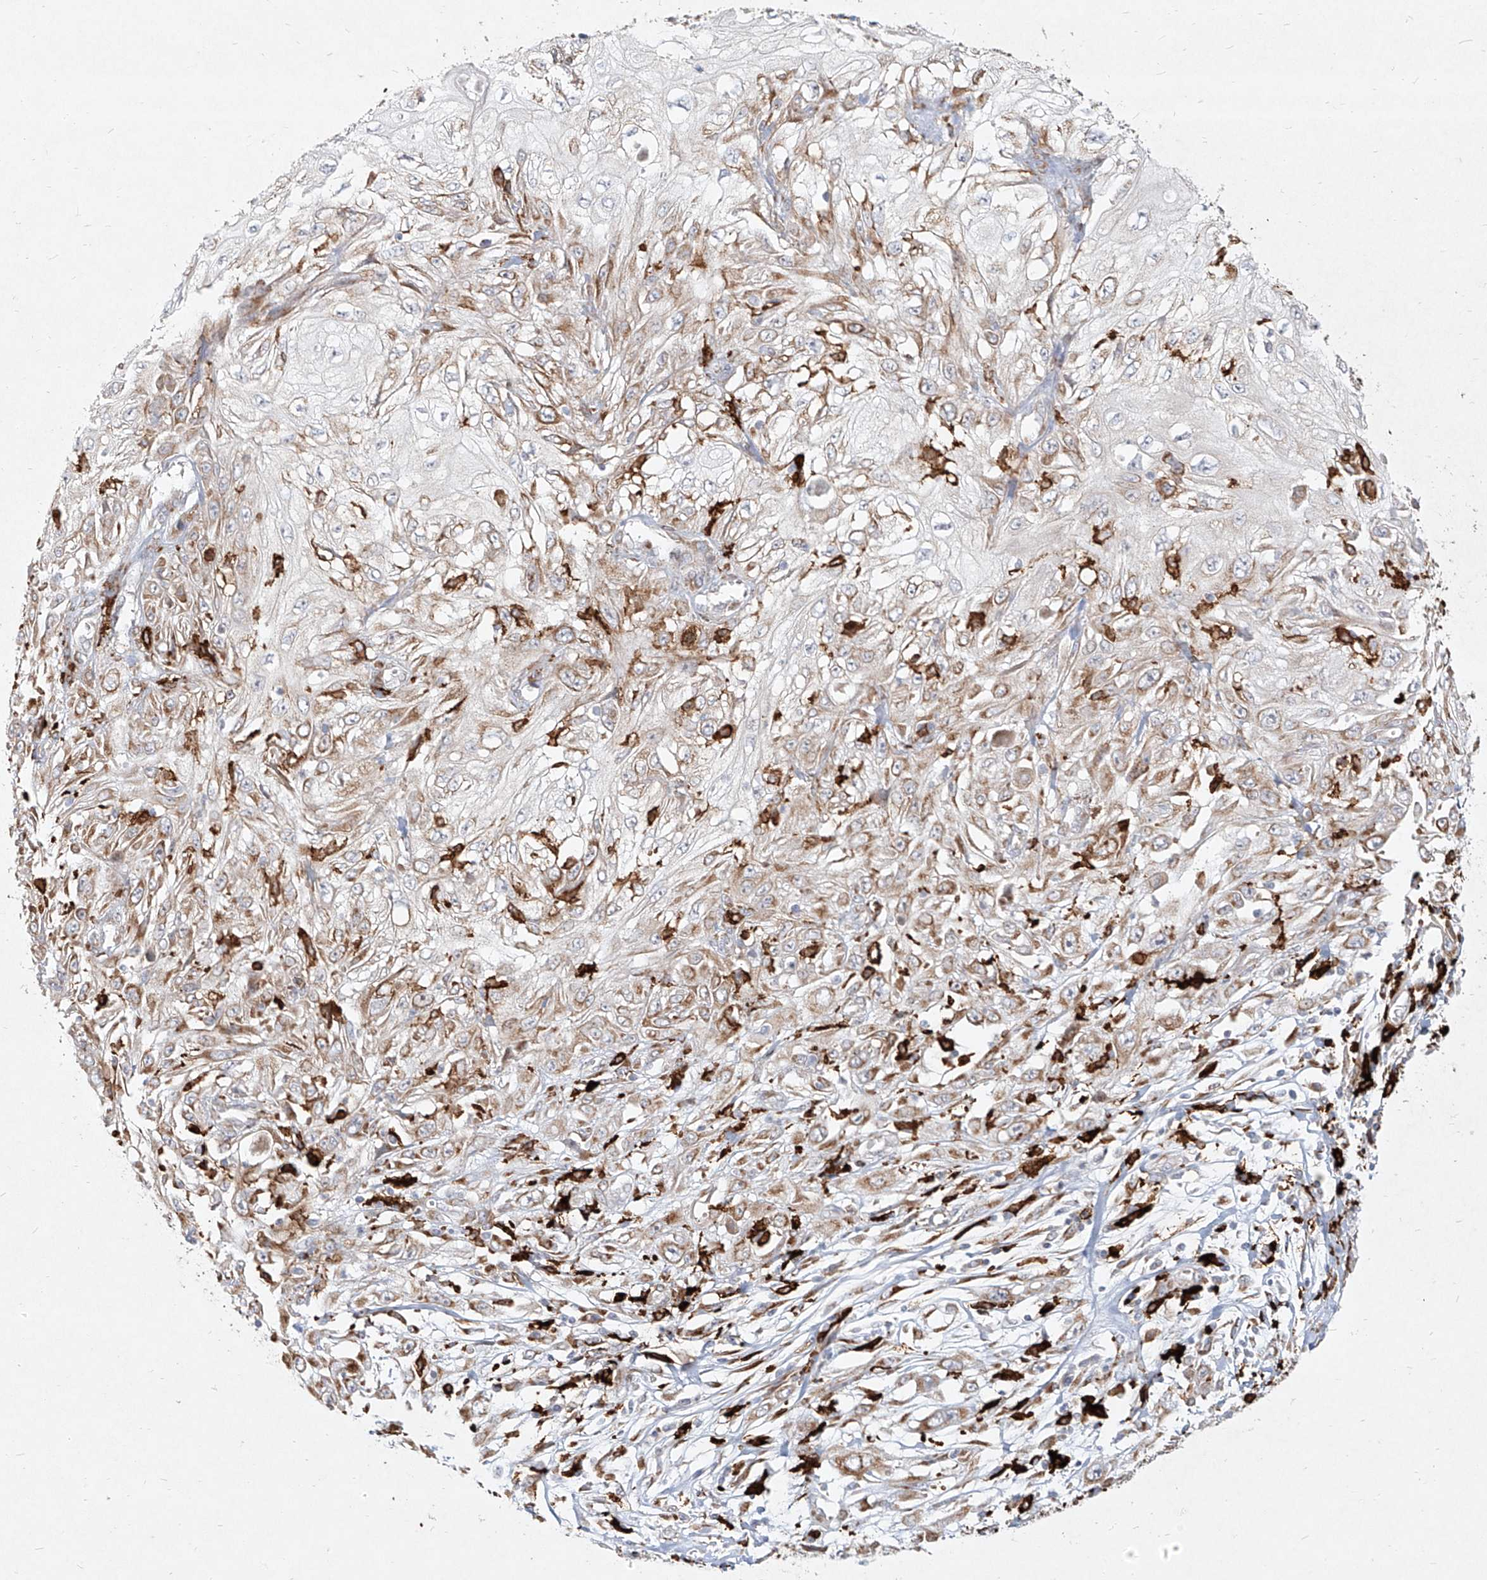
{"staining": {"intensity": "moderate", "quantity": "25%-75%", "location": "cytoplasmic/membranous"}, "tissue": "skin cancer", "cell_type": "Tumor cells", "image_type": "cancer", "snomed": [{"axis": "morphology", "description": "Squamous cell carcinoma, NOS"}, {"axis": "topography", "description": "Skin"}], "caption": "Immunohistochemistry photomicrograph of neoplastic tissue: human skin squamous cell carcinoma stained using IHC exhibits medium levels of moderate protein expression localized specifically in the cytoplasmic/membranous of tumor cells, appearing as a cytoplasmic/membranous brown color.", "gene": "CD209", "patient": {"sex": "male", "age": 75}}